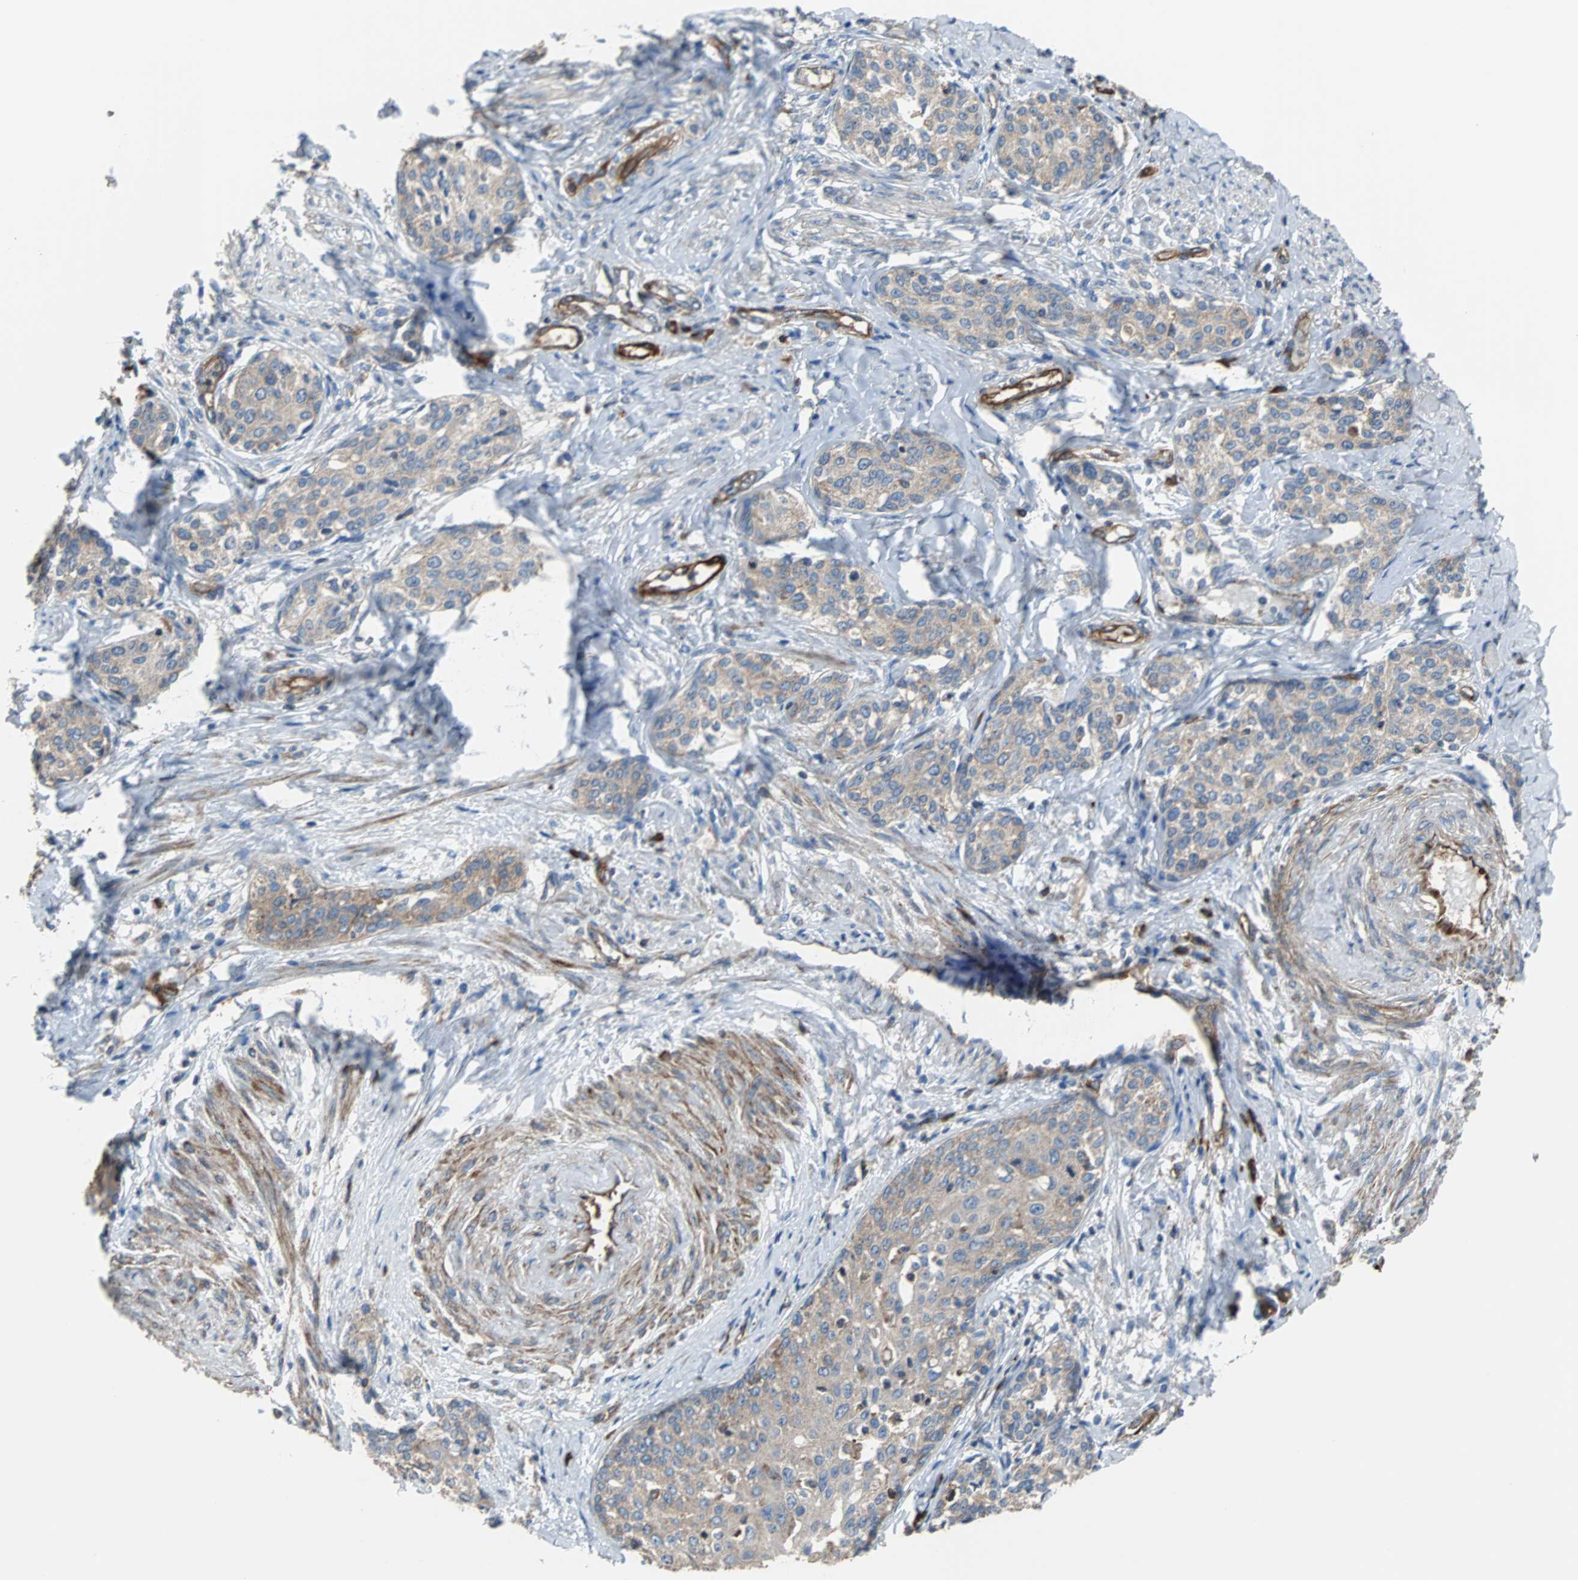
{"staining": {"intensity": "weak", "quantity": ">75%", "location": "cytoplasmic/membranous"}, "tissue": "cervical cancer", "cell_type": "Tumor cells", "image_type": "cancer", "snomed": [{"axis": "morphology", "description": "Squamous cell carcinoma, NOS"}, {"axis": "morphology", "description": "Adenocarcinoma, NOS"}, {"axis": "topography", "description": "Cervix"}], "caption": "High-magnification brightfield microscopy of cervical squamous cell carcinoma stained with DAB (brown) and counterstained with hematoxylin (blue). tumor cells exhibit weak cytoplasmic/membranous positivity is identified in approximately>75% of cells.", "gene": "PLCG2", "patient": {"sex": "female", "age": 52}}